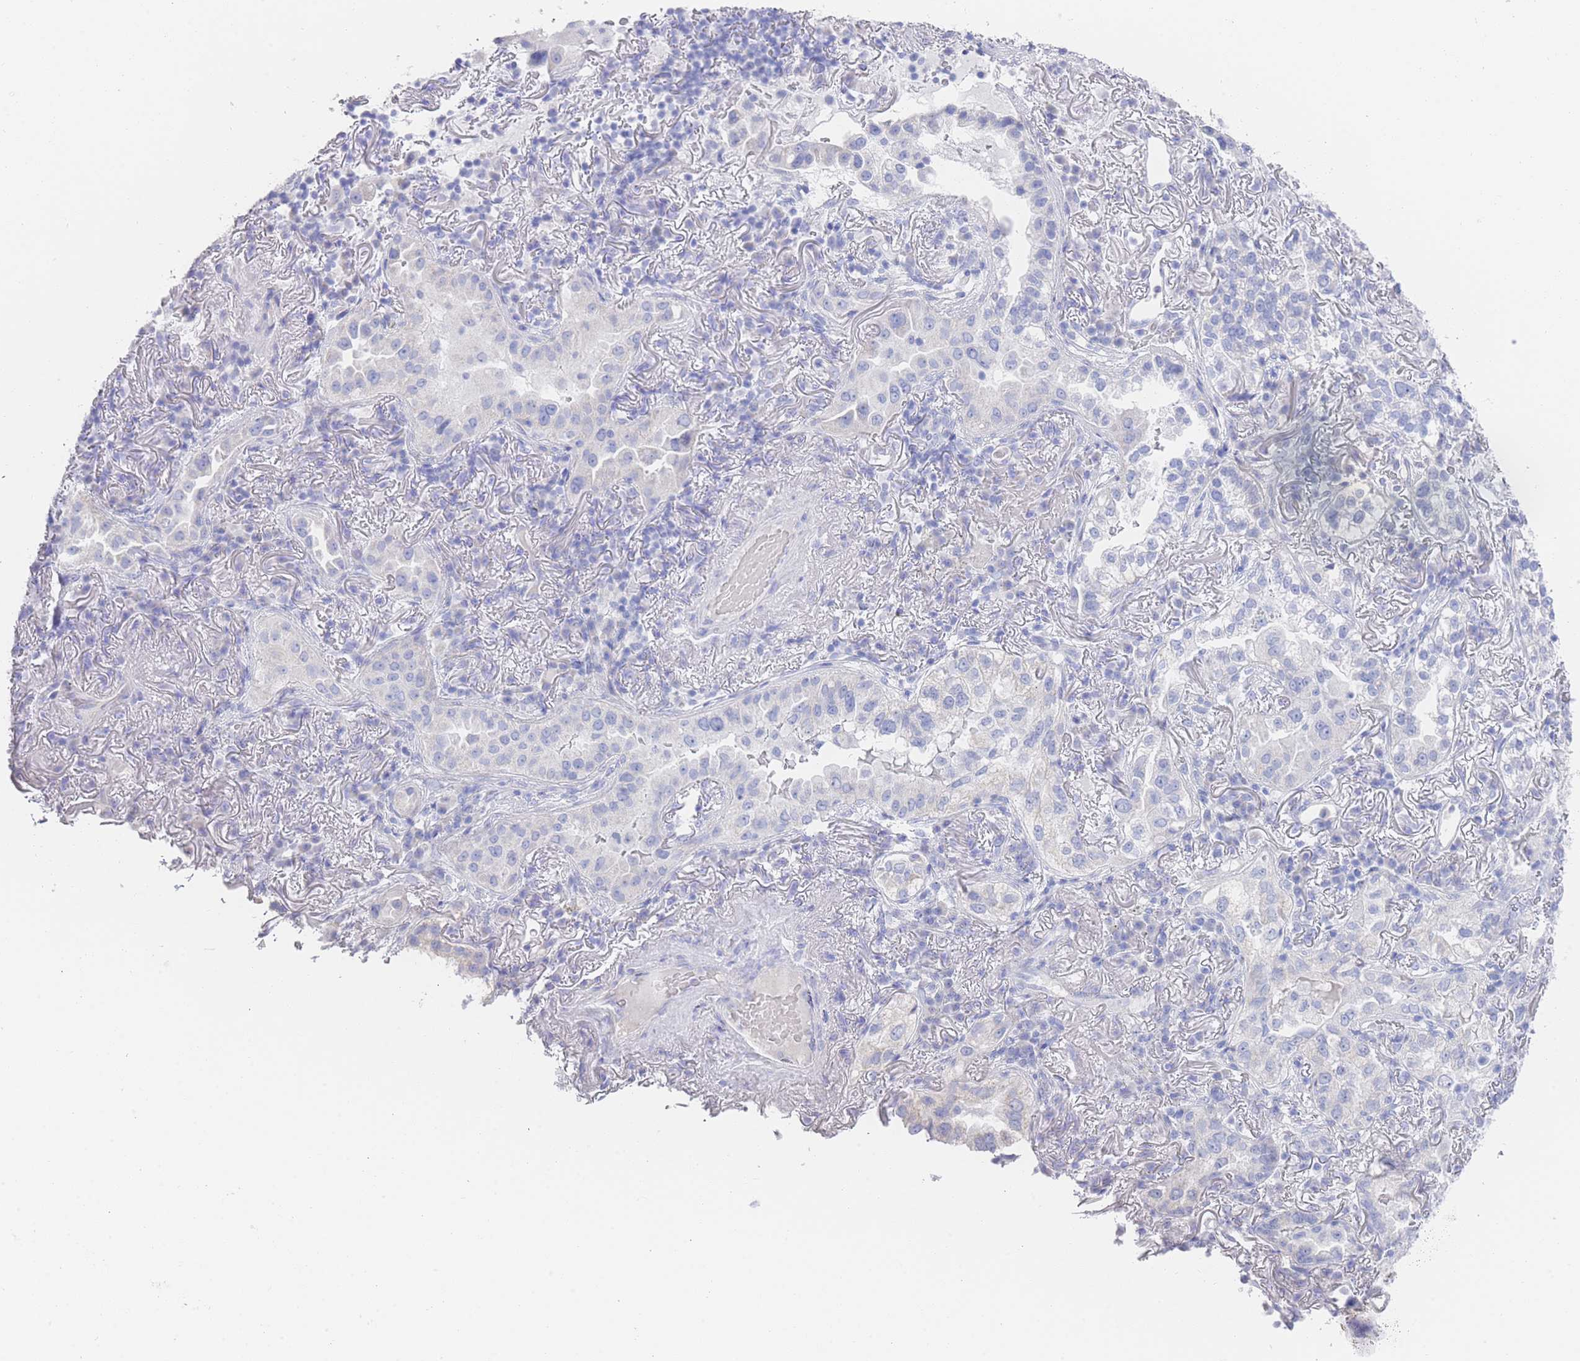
{"staining": {"intensity": "negative", "quantity": "none", "location": "none"}, "tissue": "lung cancer", "cell_type": "Tumor cells", "image_type": "cancer", "snomed": [{"axis": "morphology", "description": "Adenocarcinoma, NOS"}, {"axis": "topography", "description": "Lung"}], "caption": "DAB immunohistochemical staining of human lung cancer exhibits no significant staining in tumor cells.", "gene": "LRRC37A", "patient": {"sex": "female", "age": 69}}